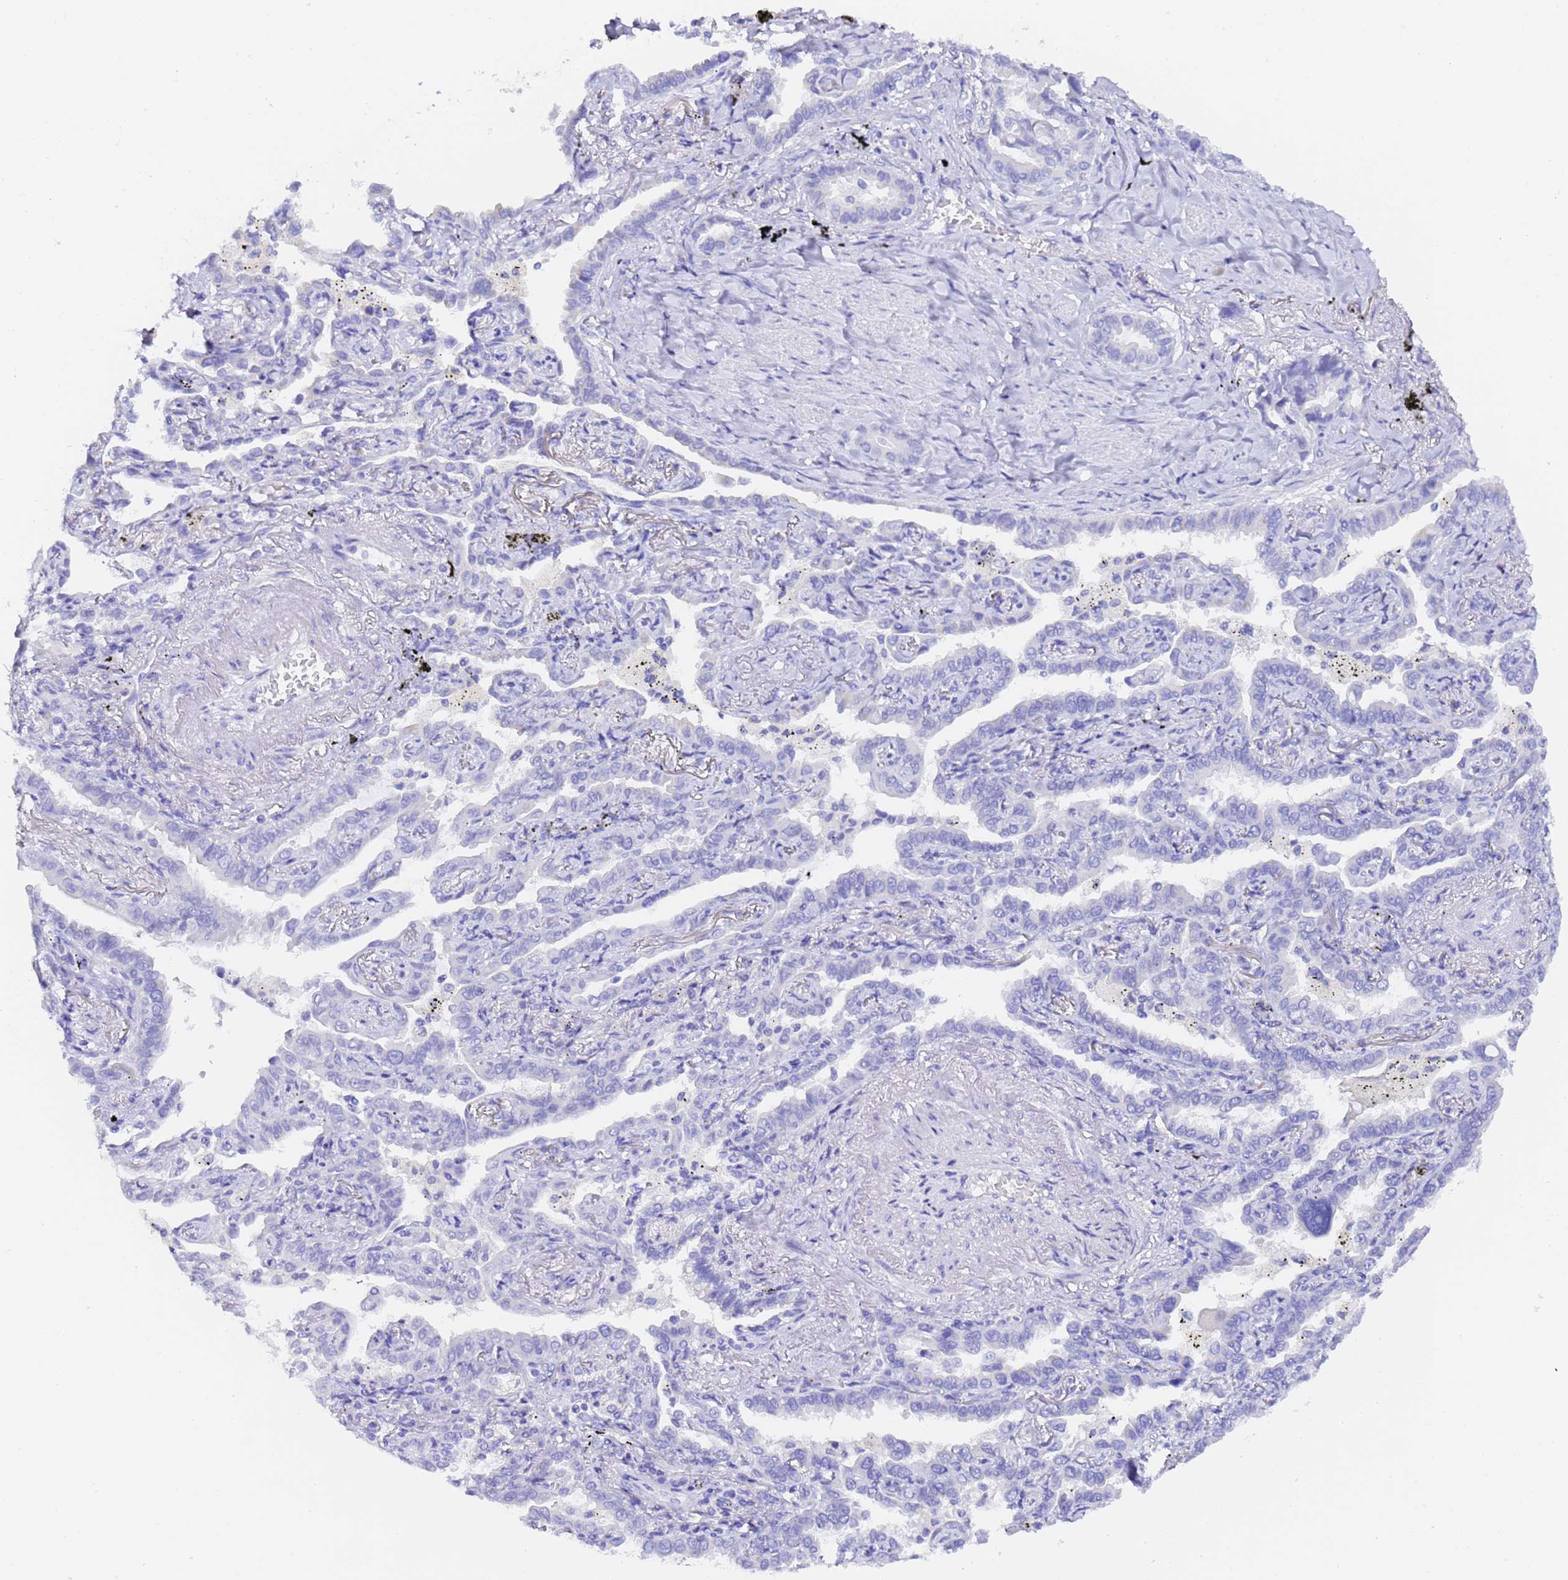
{"staining": {"intensity": "negative", "quantity": "none", "location": "none"}, "tissue": "lung cancer", "cell_type": "Tumor cells", "image_type": "cancer", "snomed": [{"axis": "morphology", "description": "Adenocarcinoma, NOS"}, {"axis": "topography", "description": "Lung"}], "caption": "A high-resolution micrograph shows immunohistochemistry (IHC) staining of lung cancer, which reveals no significant positivity in tumor cells.", "gene": "GABRA1", "patient": {"sex": "male", "age": 67}}